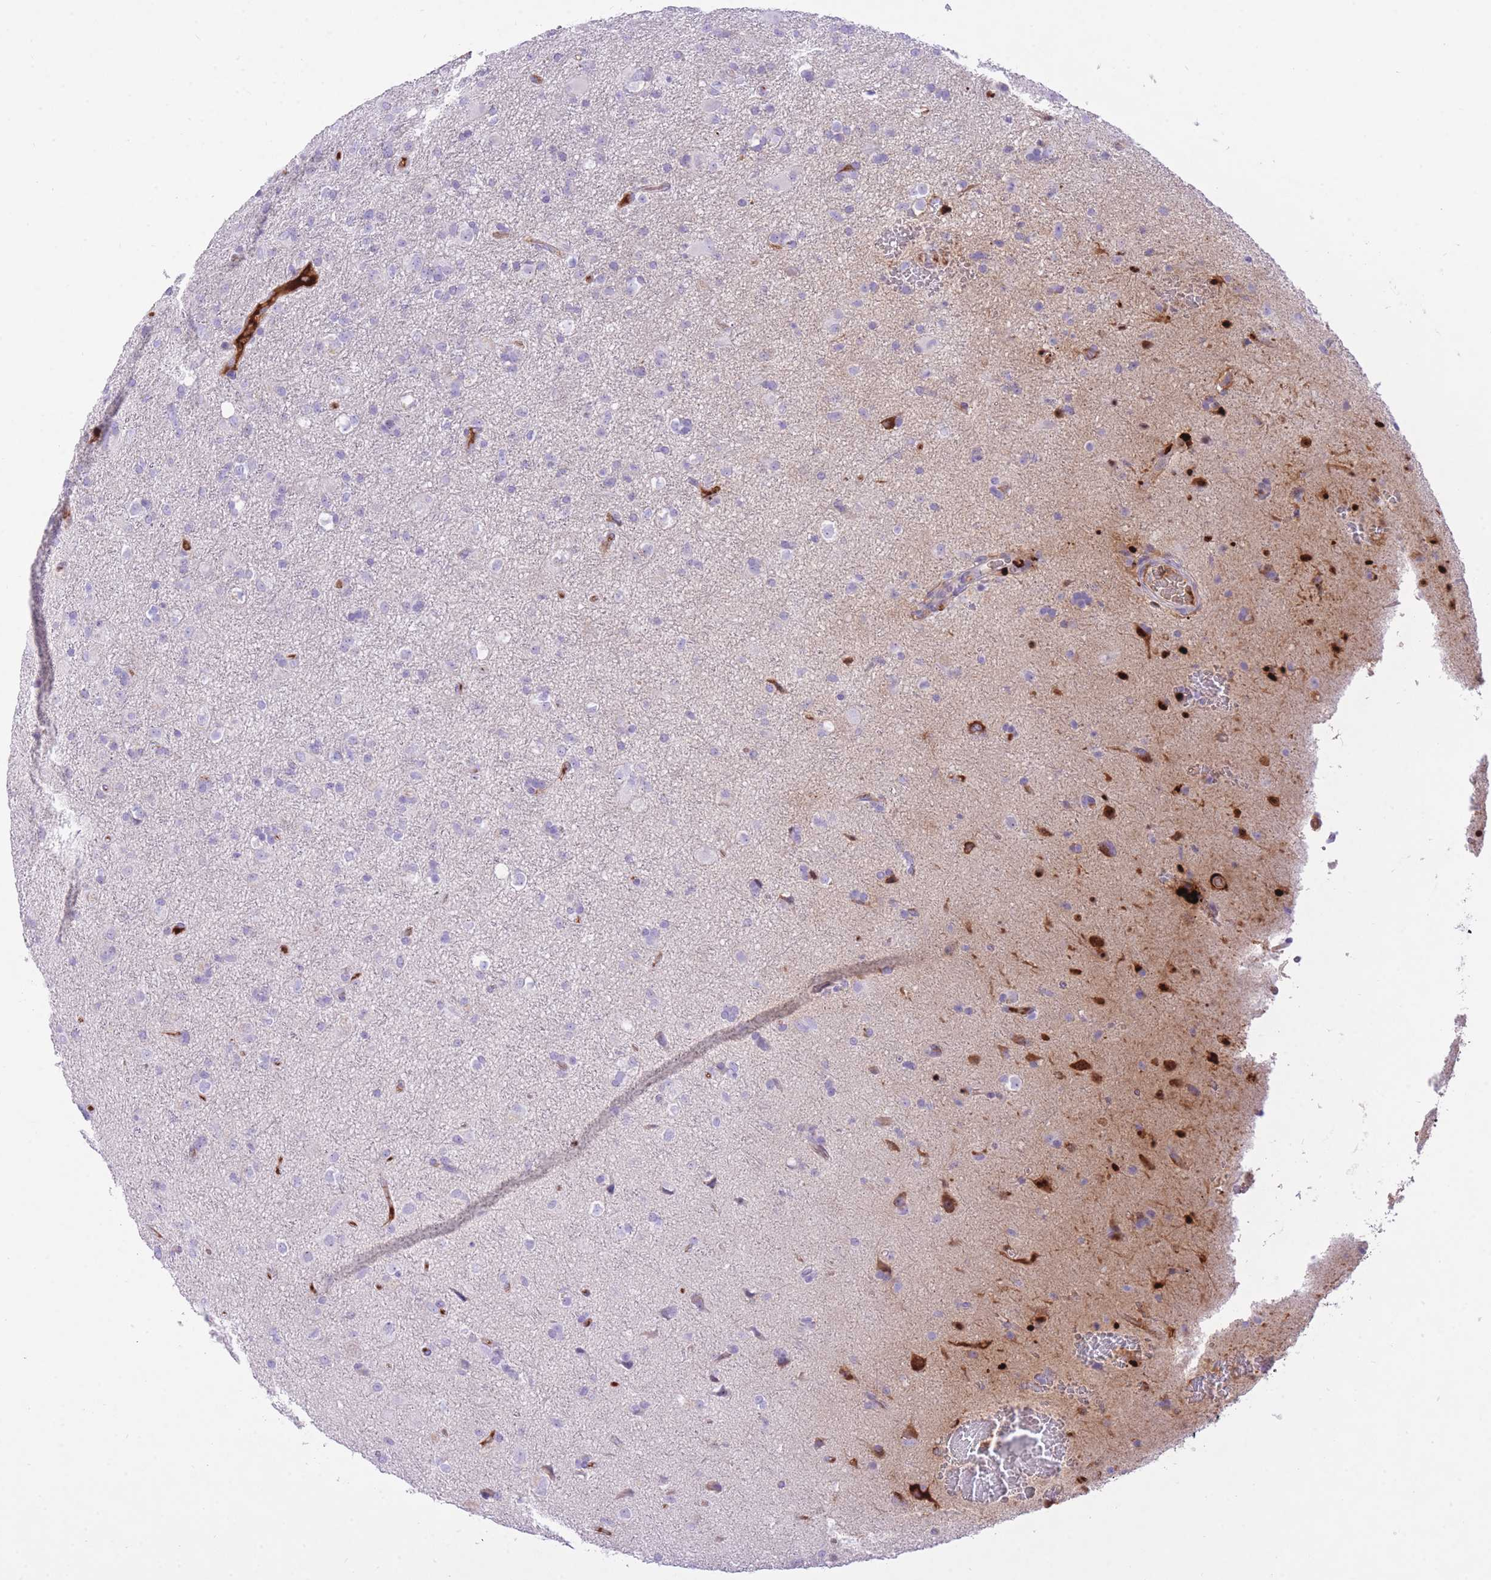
{"staining": {"intensity": "negative", "quantity": "none", "location": "none"}, "tissue": "glioma", "cell_type": "Tumor cells", "image_type": "cancer", "snomed": [{"axis": "morphology", "description": "Glioma, malignant, Low grade"}, {"axis": "topography", "description": "Brain"}], "caption": "Immunohistochemistry (IHC) image of human malignant low-grade glioma stained for a protein (brown), which exhibits no expression in tumor cells.", "gene": "HRG", "patient": {"sex": "male", "age": 65}}